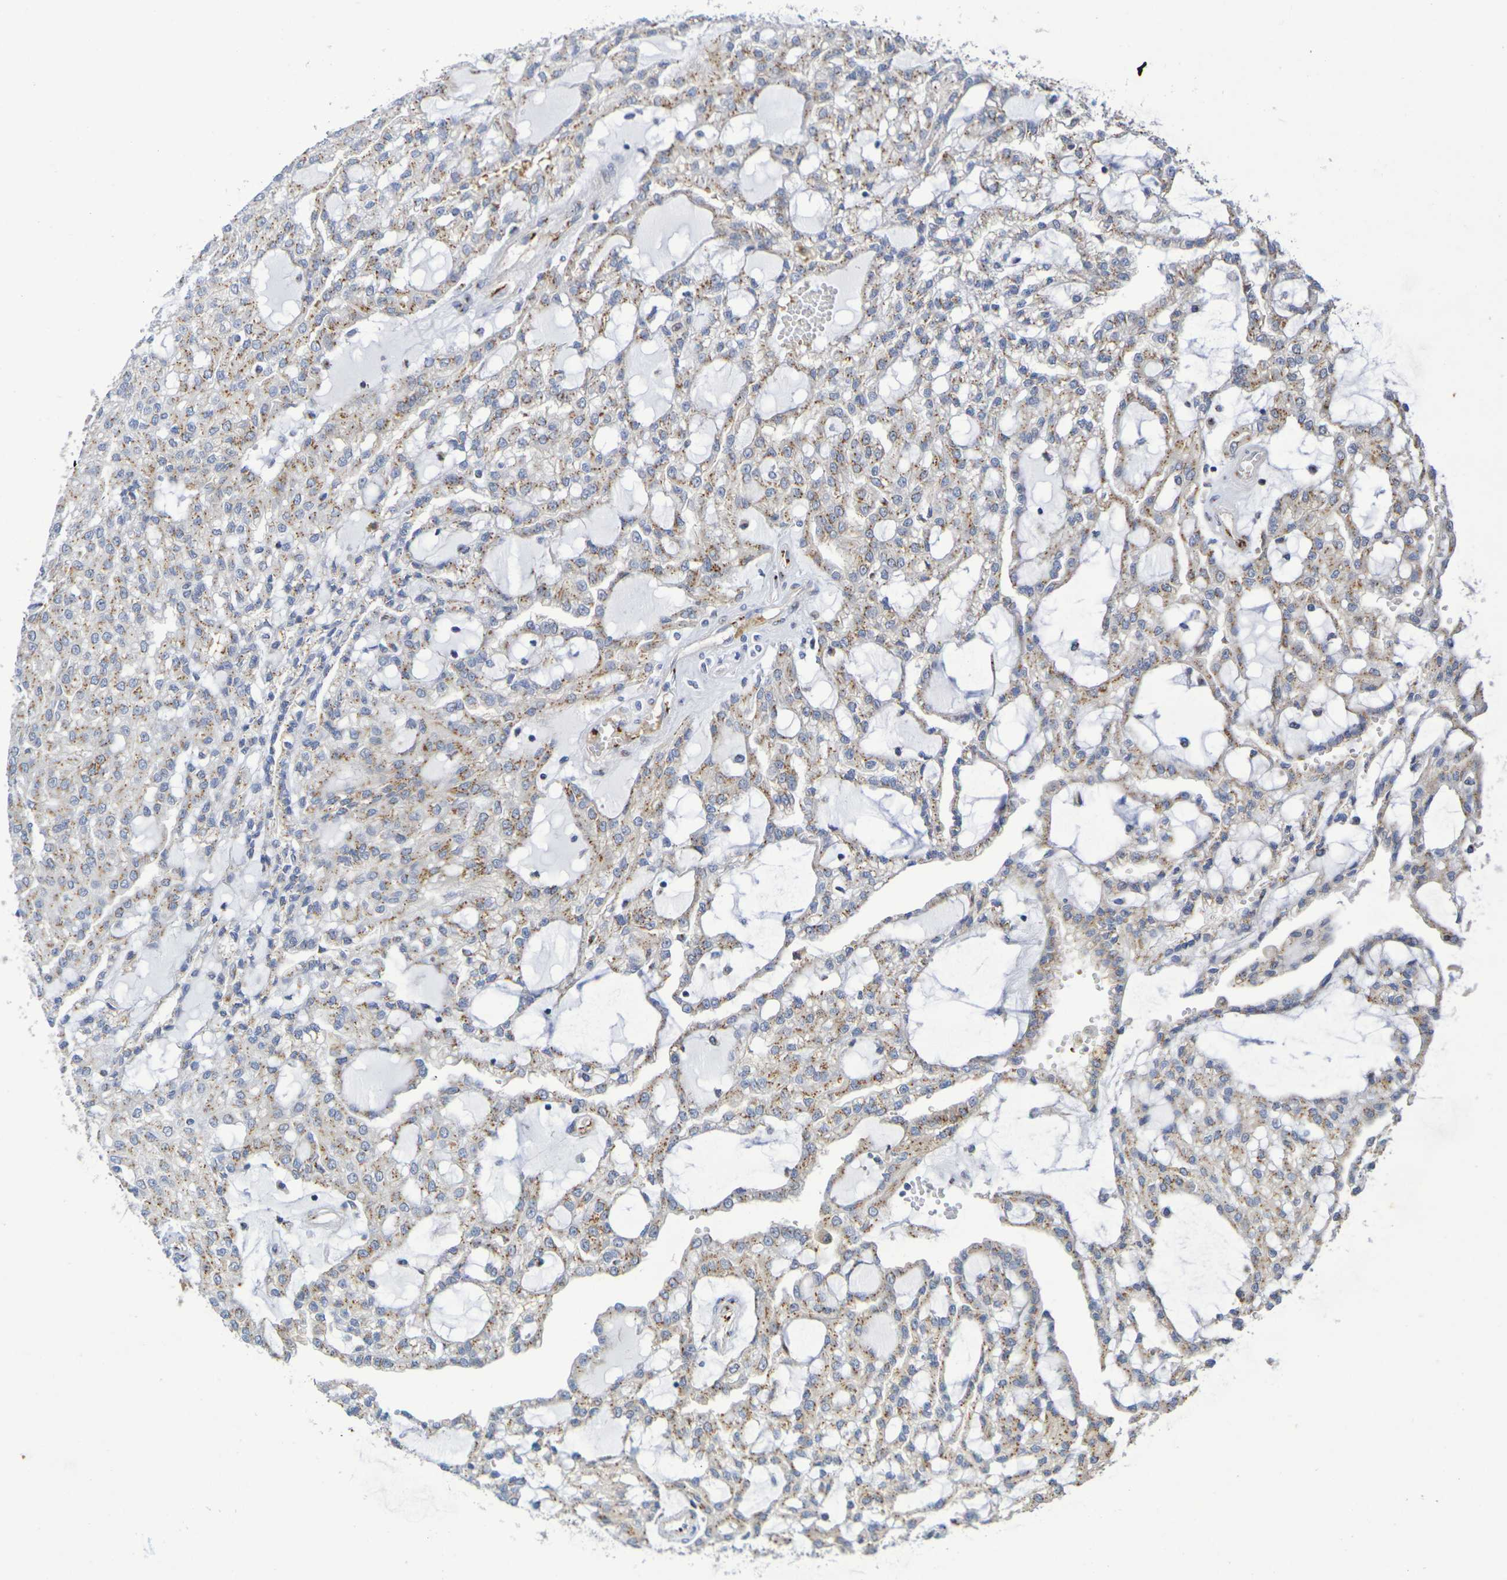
{"staining": {"intensity": "weak", "quantity": ">75%", "location": "cytoplasmic/membranous"}, "tissue": "renal cancer", "cell_type": "Tumor cells", "image_type": "cancer", "snomed": [{"axis": "morphology", "description": "Adenocarcinoma, NOS"}, {"axis": "topography", "description": "Kidney"}], "caption": "Renal adenocarcinoma stained with immunohistochemistry shows weak cytoplasmic/membranous expression in about >75% of tumor cells.", "gene": "DCP2", "patient": {"sex": "male", "age": 63}}